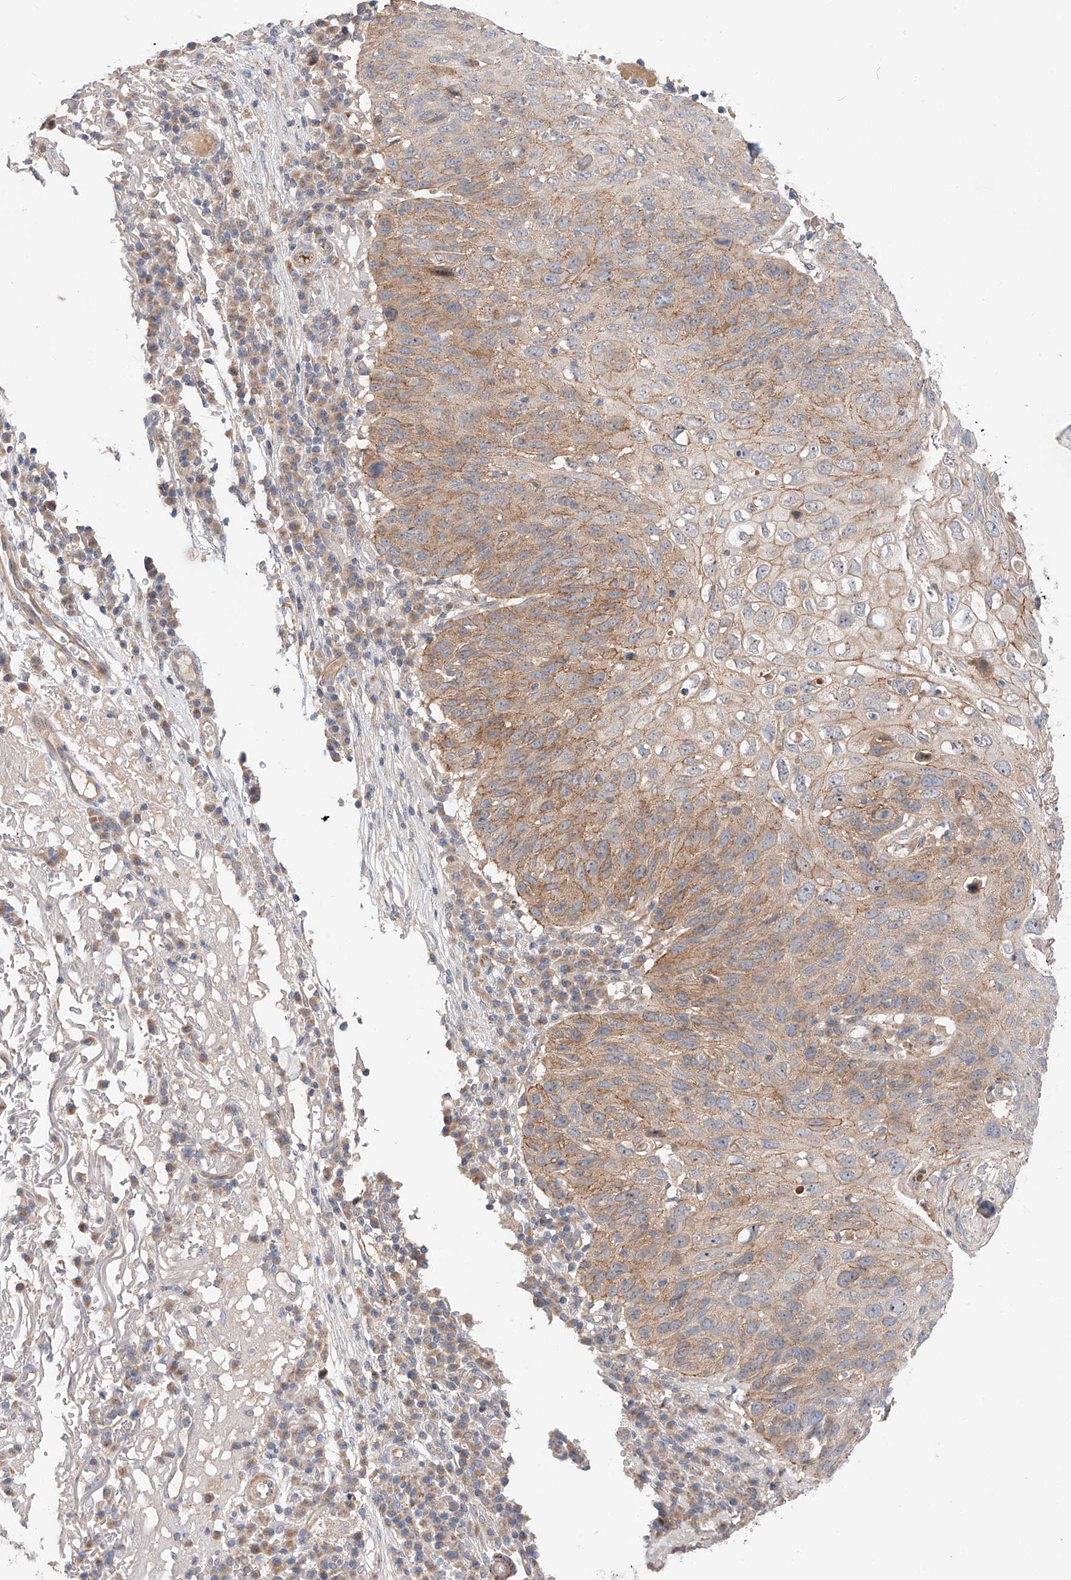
{"staining": {"intensity": "moderate", "quantity": ">75%", "location": "cytoplasmic/membranous"}, "tissue": "skin cancer", "cell_type": "Tumor cells", "image_type": "cancer", "snomed": [{"axis": "morphology", "description": "Squamous cell carcinoma, NOS"}, {"axis": "topography", "description": "Skin"}], "caption": "Immunohistochemical staining of skin cancer demonstrates moderate cytoplasmic/membranous protein expression in about >75% of tumor cells.", "gene": "XPNPEP1", "patient": {"sex": "female", "age": 90}}